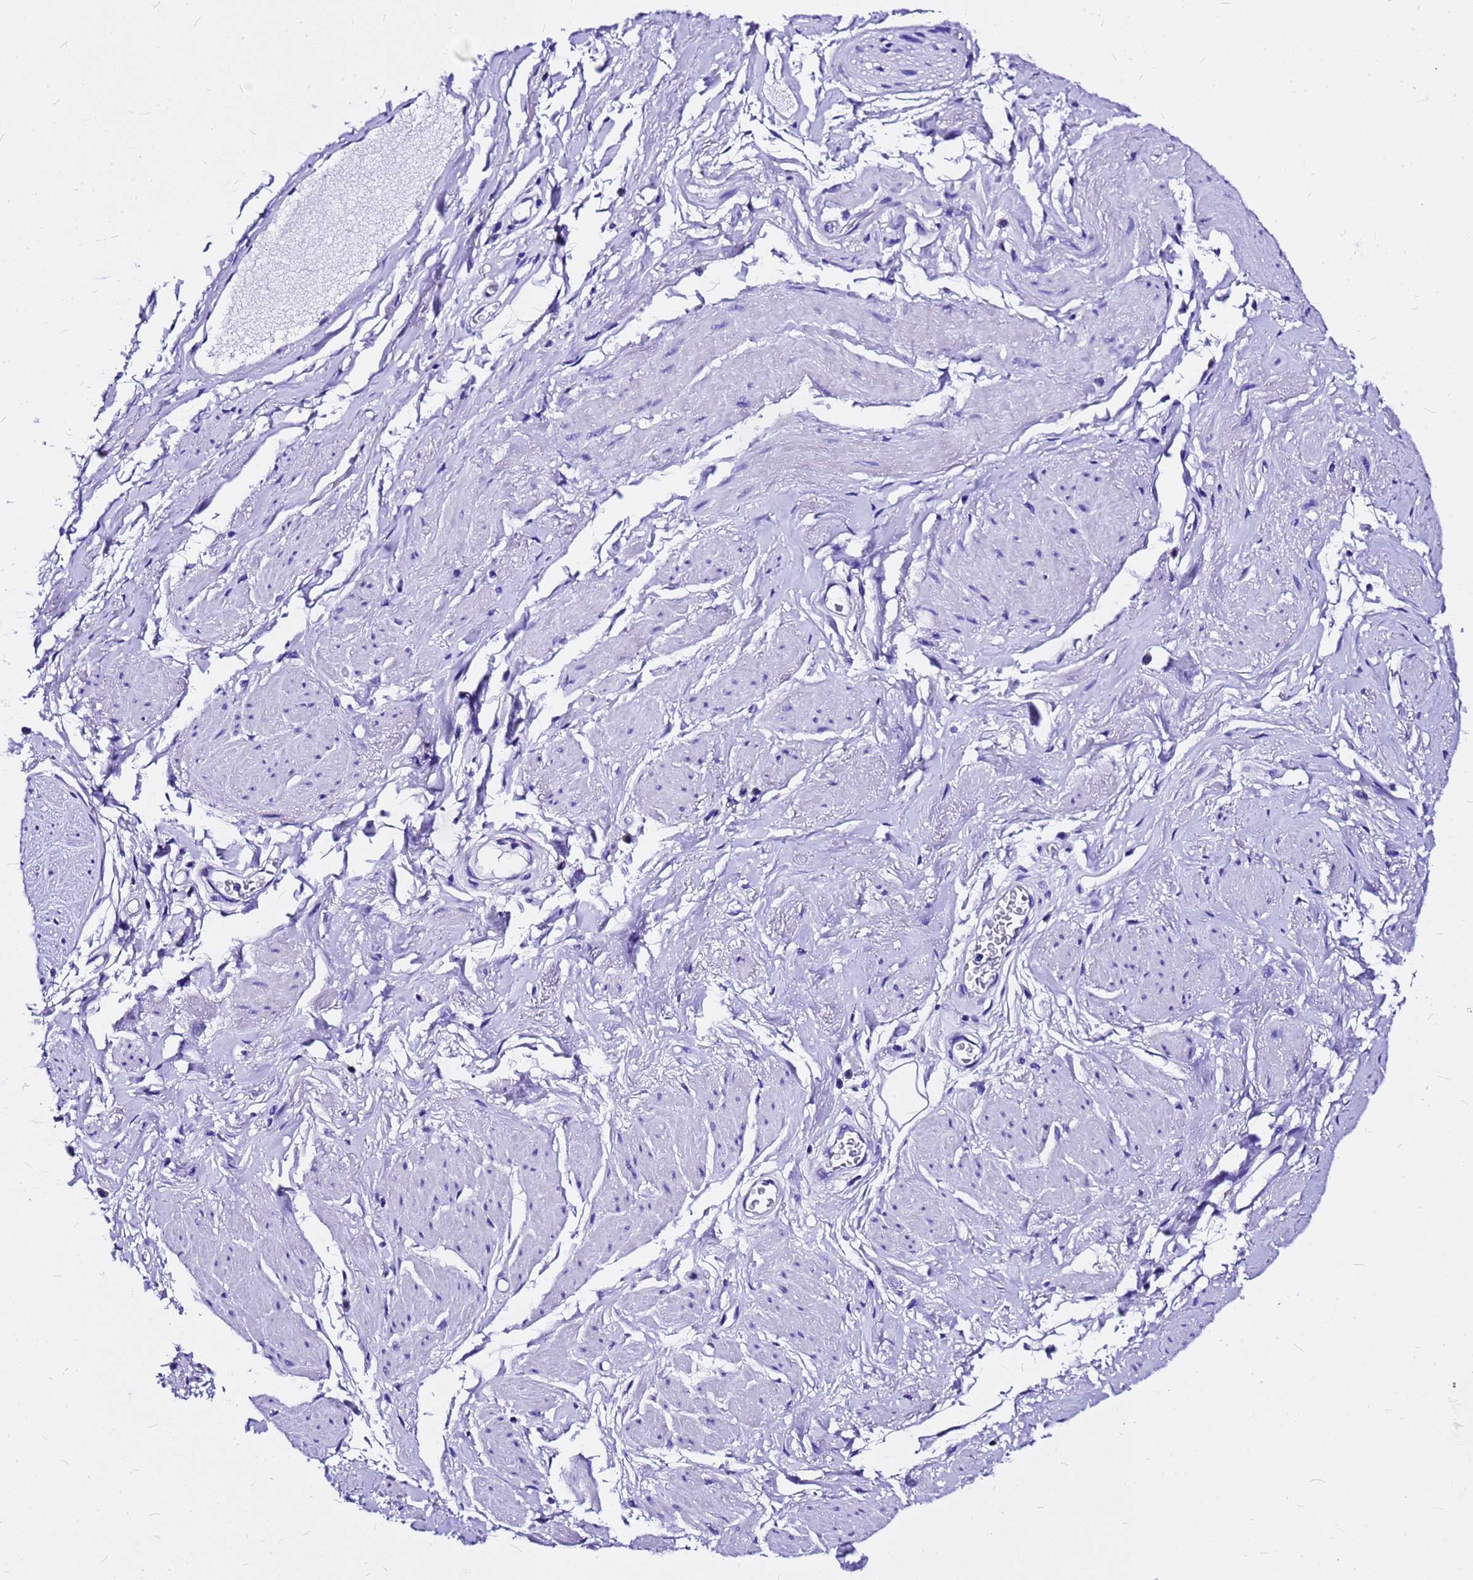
{"staining": {"intensity": "negative", "quantity": "none", "location": "none"}, "tissue": "adipose tissue", "cell_type": "Adipocytes", "image_type": "normal", "snomed": [{"axis": "morphology", "description": "Normal tissue, NOS"}, {"axis": "morphology", "description": "Adenocarcinoma, NOS"}, {"axis": "topography", "description": "Rectum"}, {"axis": "topography", "description": "Vagina"}, {"axis": "topography", "description": "Peripheral nerve tissue"}], "caption": "Adipocytes are negative for protein expression in unremarkable human adipose tissue. (DAB (3,3'-diaminobenzidine) immunohistochemistry with hematoxylin counter stain).", "gene": "HERC4", "patient": {"sex": "female", "age": 71}}